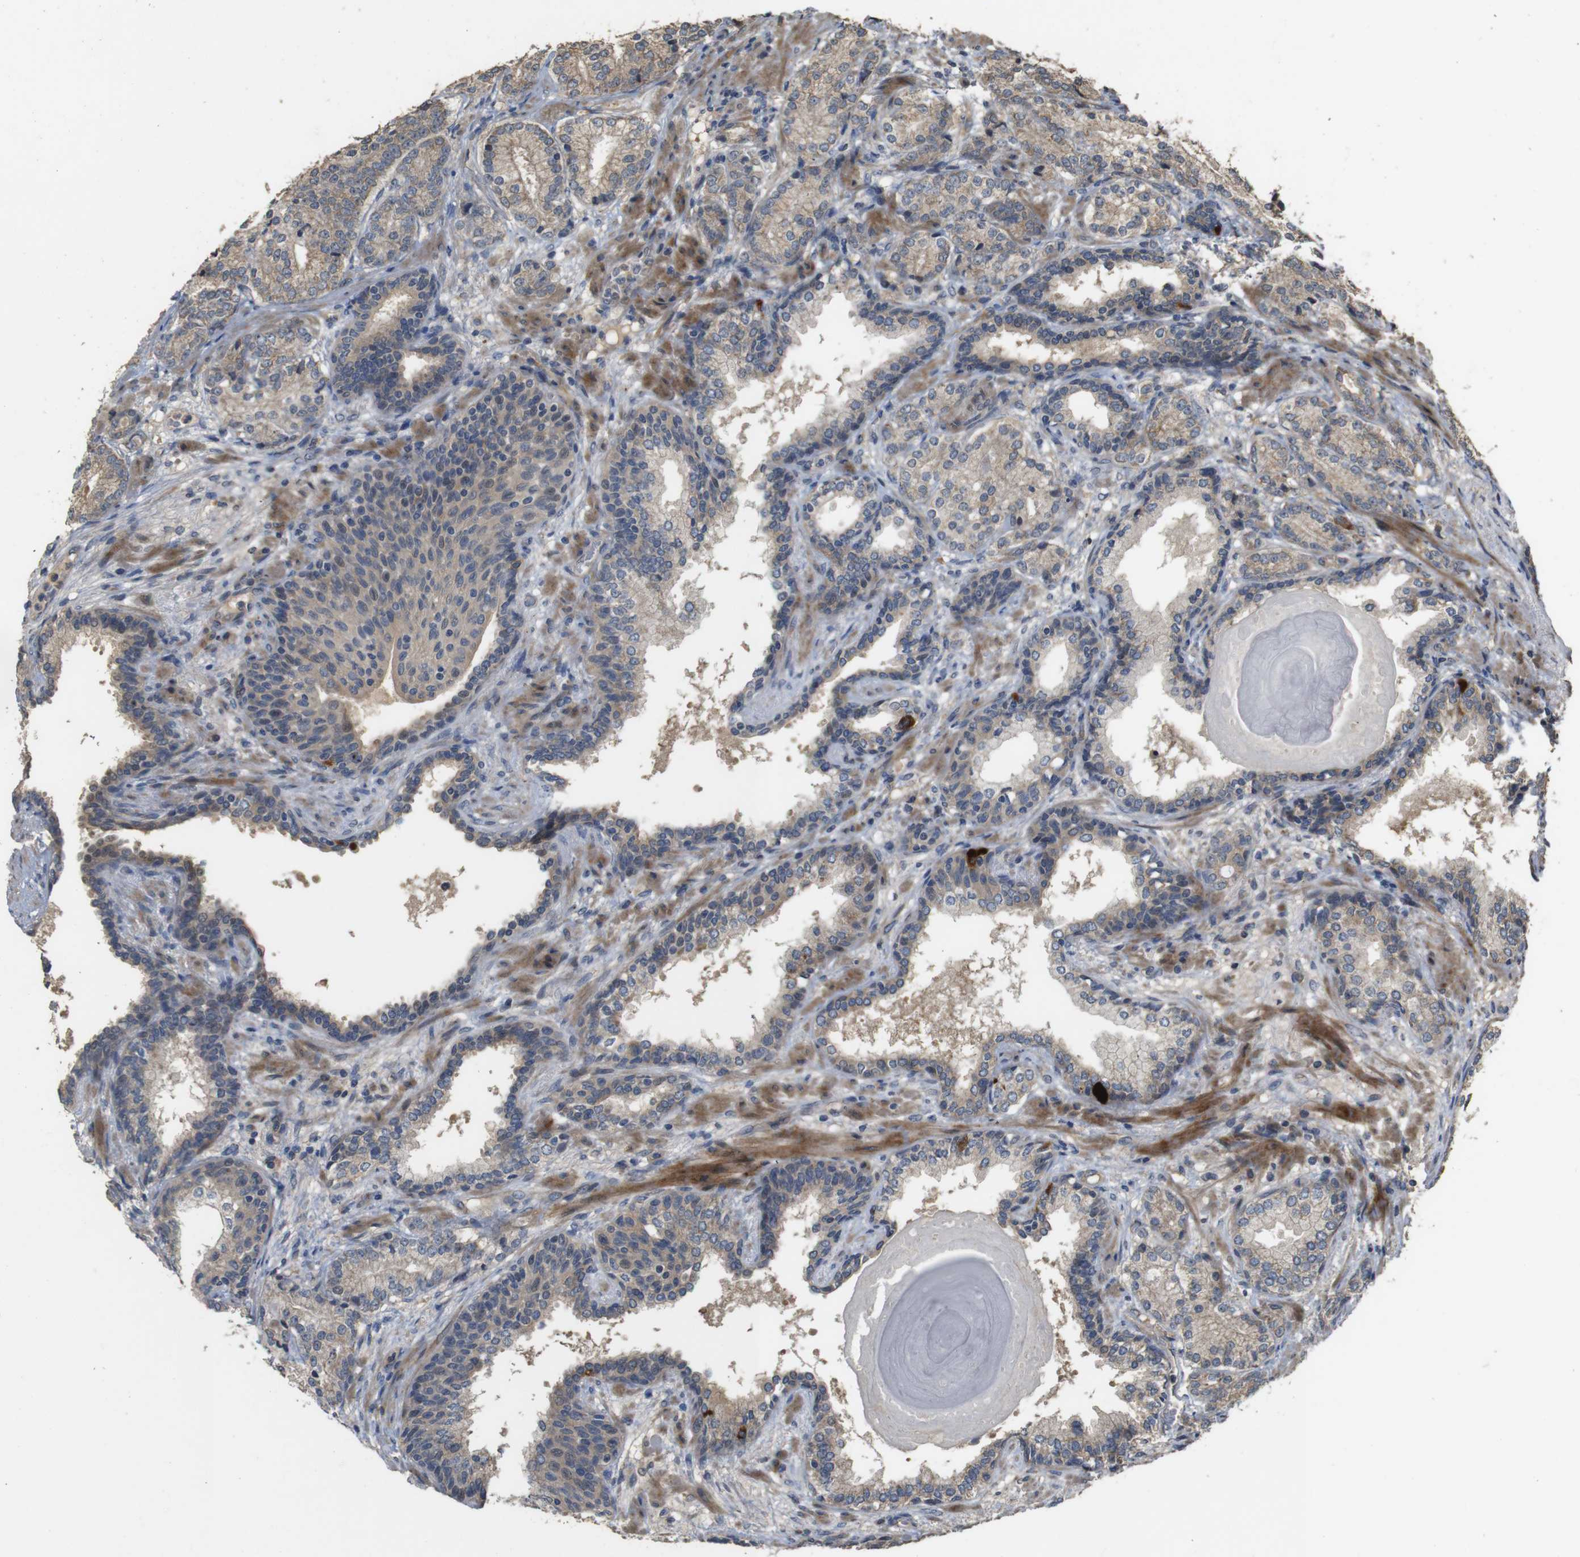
{"staining": {"intensity": "weak", "quantity": ">75%", "location": "cytoplasmic/membranous"}, "tissue": "prostate cancer", "cell_type": "Tumor cells", "image_type": "cancer", "snomed": [{"axis": "morphology", "description": "Adenocarcinoma, High grade"}, {"axis": "topography", "description": "Prostate"}], "caption": "A histopathology image of human adenocarcinoma (high-grade) (prostate) stained for a protein reveals weak cytoplasmic/membranous brown staining in tumor cells.", "gene": "PCDHB10", "patient": {"sex": "male", "age": 61}}